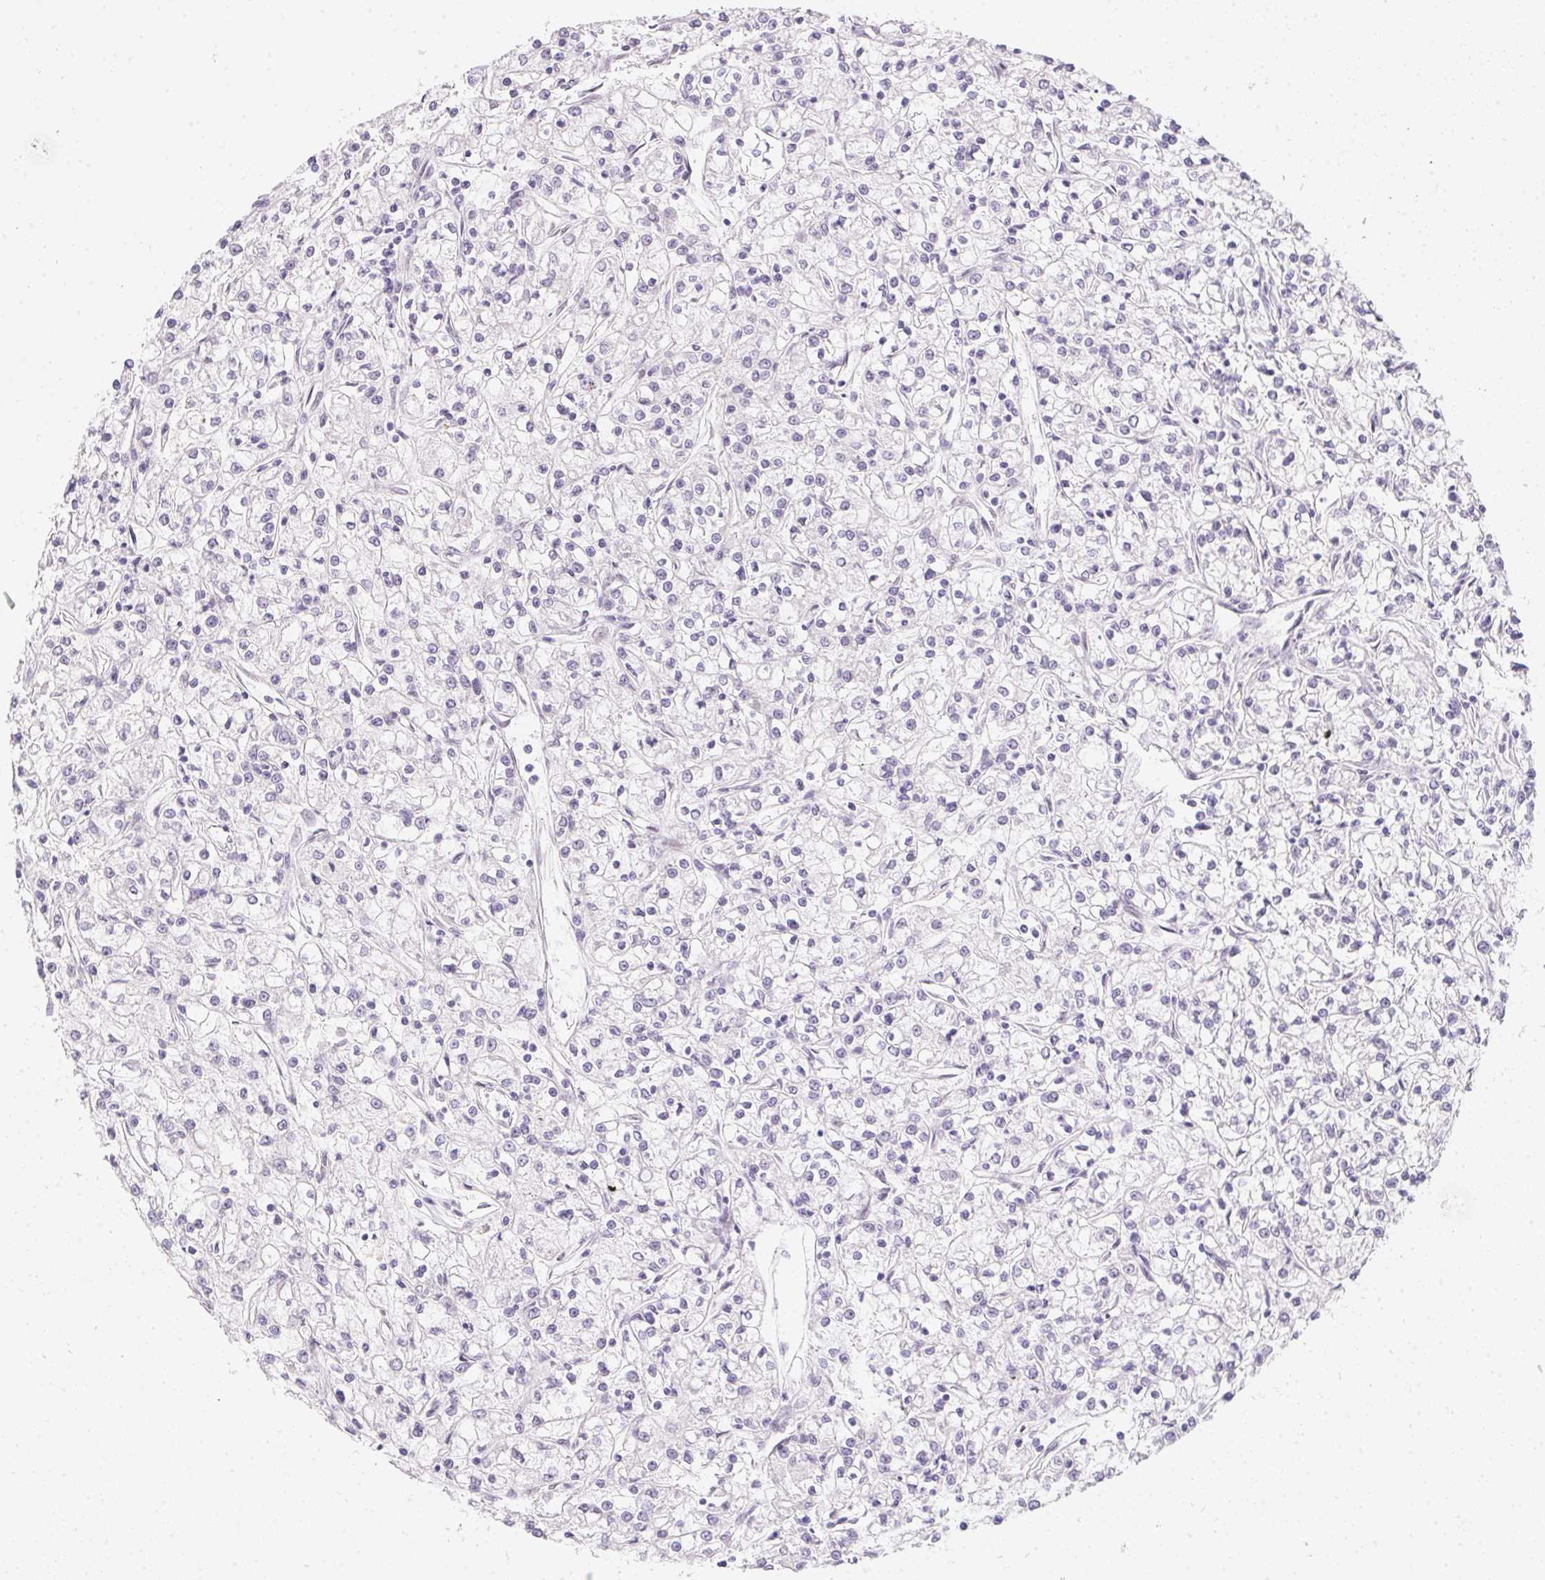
{"staining": {"intensity": "negative", "quantity": "none", "location": "none"}, "tissue": "renal cancer", "cell_type": "Tumor cells", "image_type": "cancer", "snomed": [{"axis": "morphology", "description": "Adenocarcinoma, NOS"}, {"axis": "topography", "description": "Kidney"}], "caption": "A histopathology image of human renal adenocarcinoma is negative for staining in tumor cells.", "gene": "MORC1", "patient": {"sex": "female", "age": 59}}